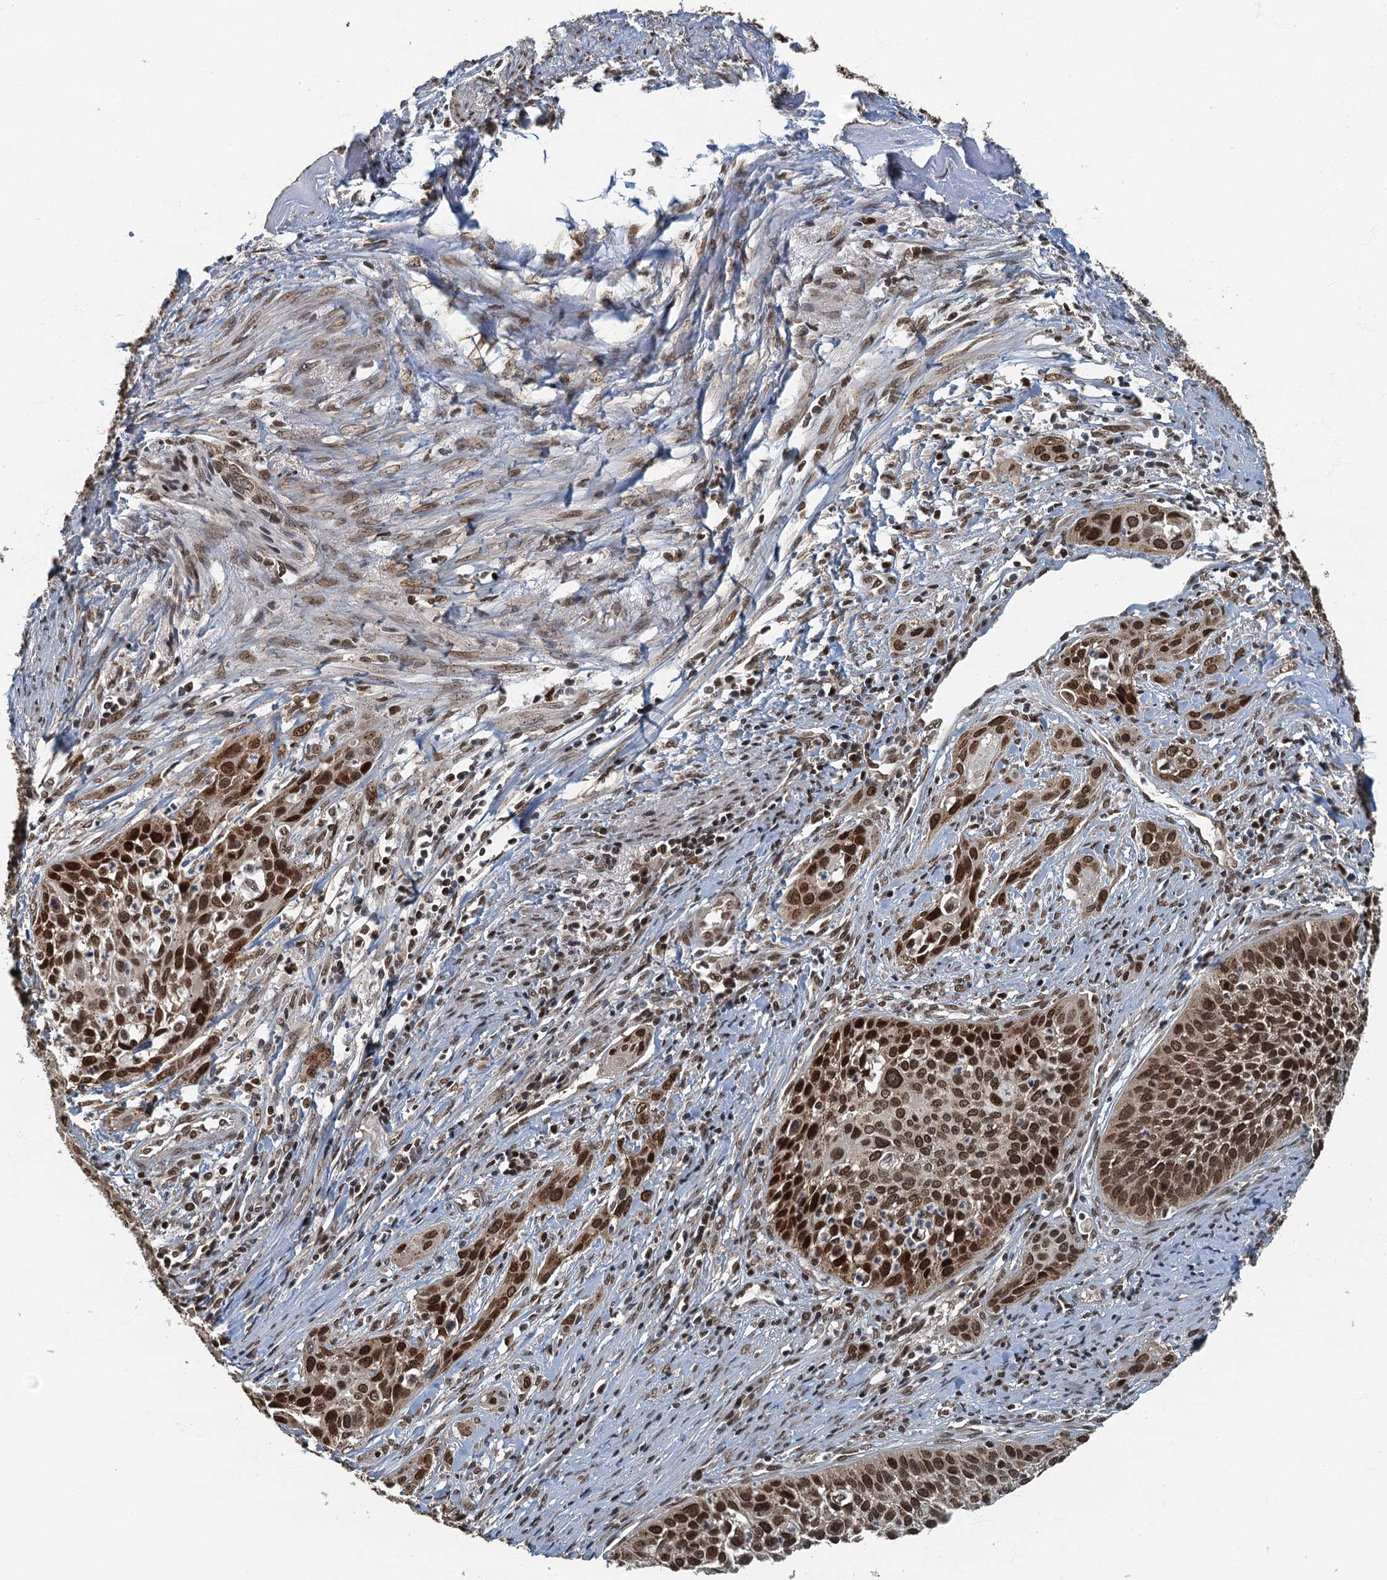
{"staining": {"intensity": "strong", "quantity": ">75%", "location": "nuclear"}, "tissue": "cervical cancer", "cell_type": "Tumor cells", "image_type": "cancer", "snomed": [{"axis": "morphology", "description": "Squamous cell carcinoma, NOS"}, {"axis": "topography", "description": "Cervix"}], "caption": "Immunohistochemistry image of neoplastic tissue: cervical cancer (squamous cell carcinoma) stained using immunohistochemistry (IHC) shows high levels of strong protein expression localized specifically in the nuclear of tumor cells, appearing as a nuclear brown color.", "gene": "CKAP2L", "patient": {"sex": "female", "age": 34}}